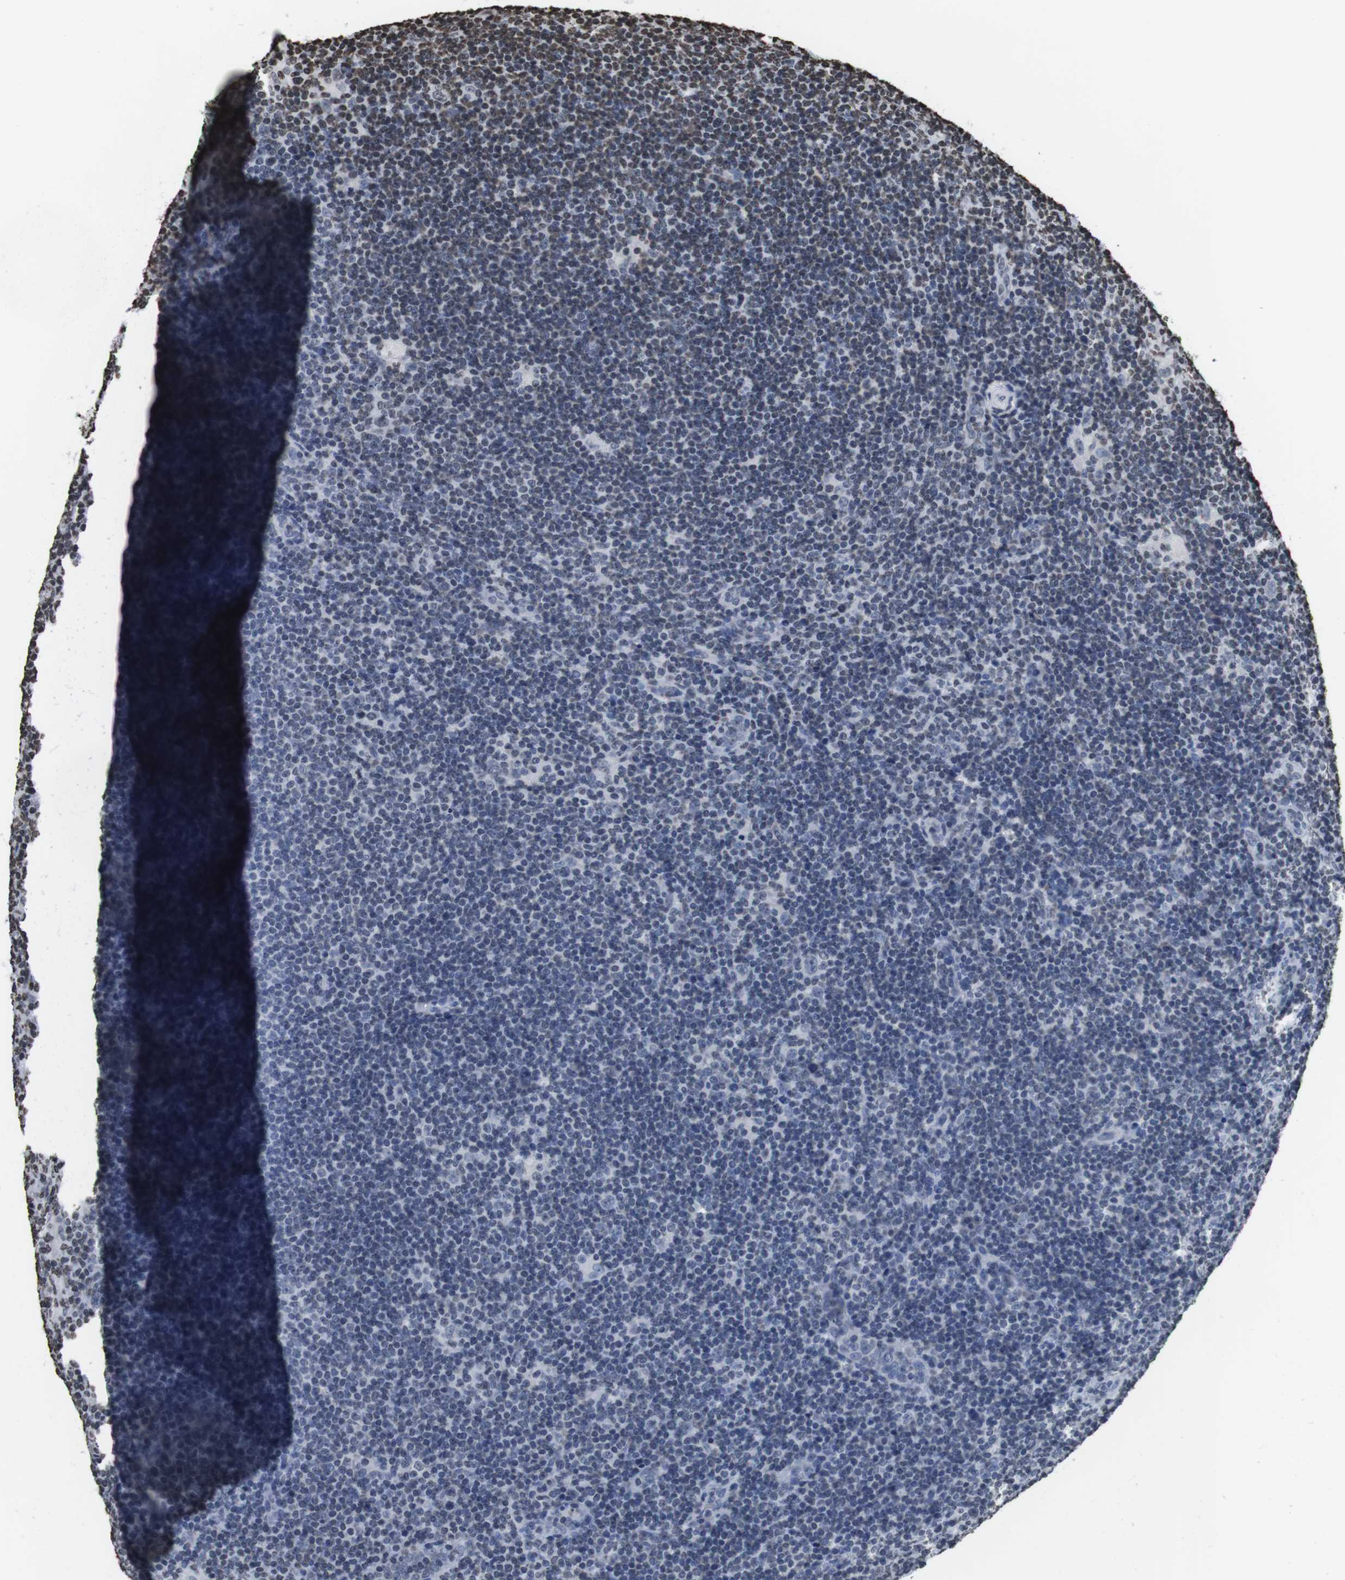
{"staining": {"intensity": "weak", "quantity": "<25%", "location": "nuclear"}, "tissue": "lymphoma", "cell_type": "Tumor cells", "image_type": "cancer", "snomed": [{"axis": "morphology", "description": "Hodgkin's disease, NOS"}, {"axis": "topography", "description": "Lymph node"}], "caption": "Protein analysis of Hodgkin's disease reveals no significant staining in tumor cells.", "gene": "BSX", "patient": {"sex": "female", "age": 57}}